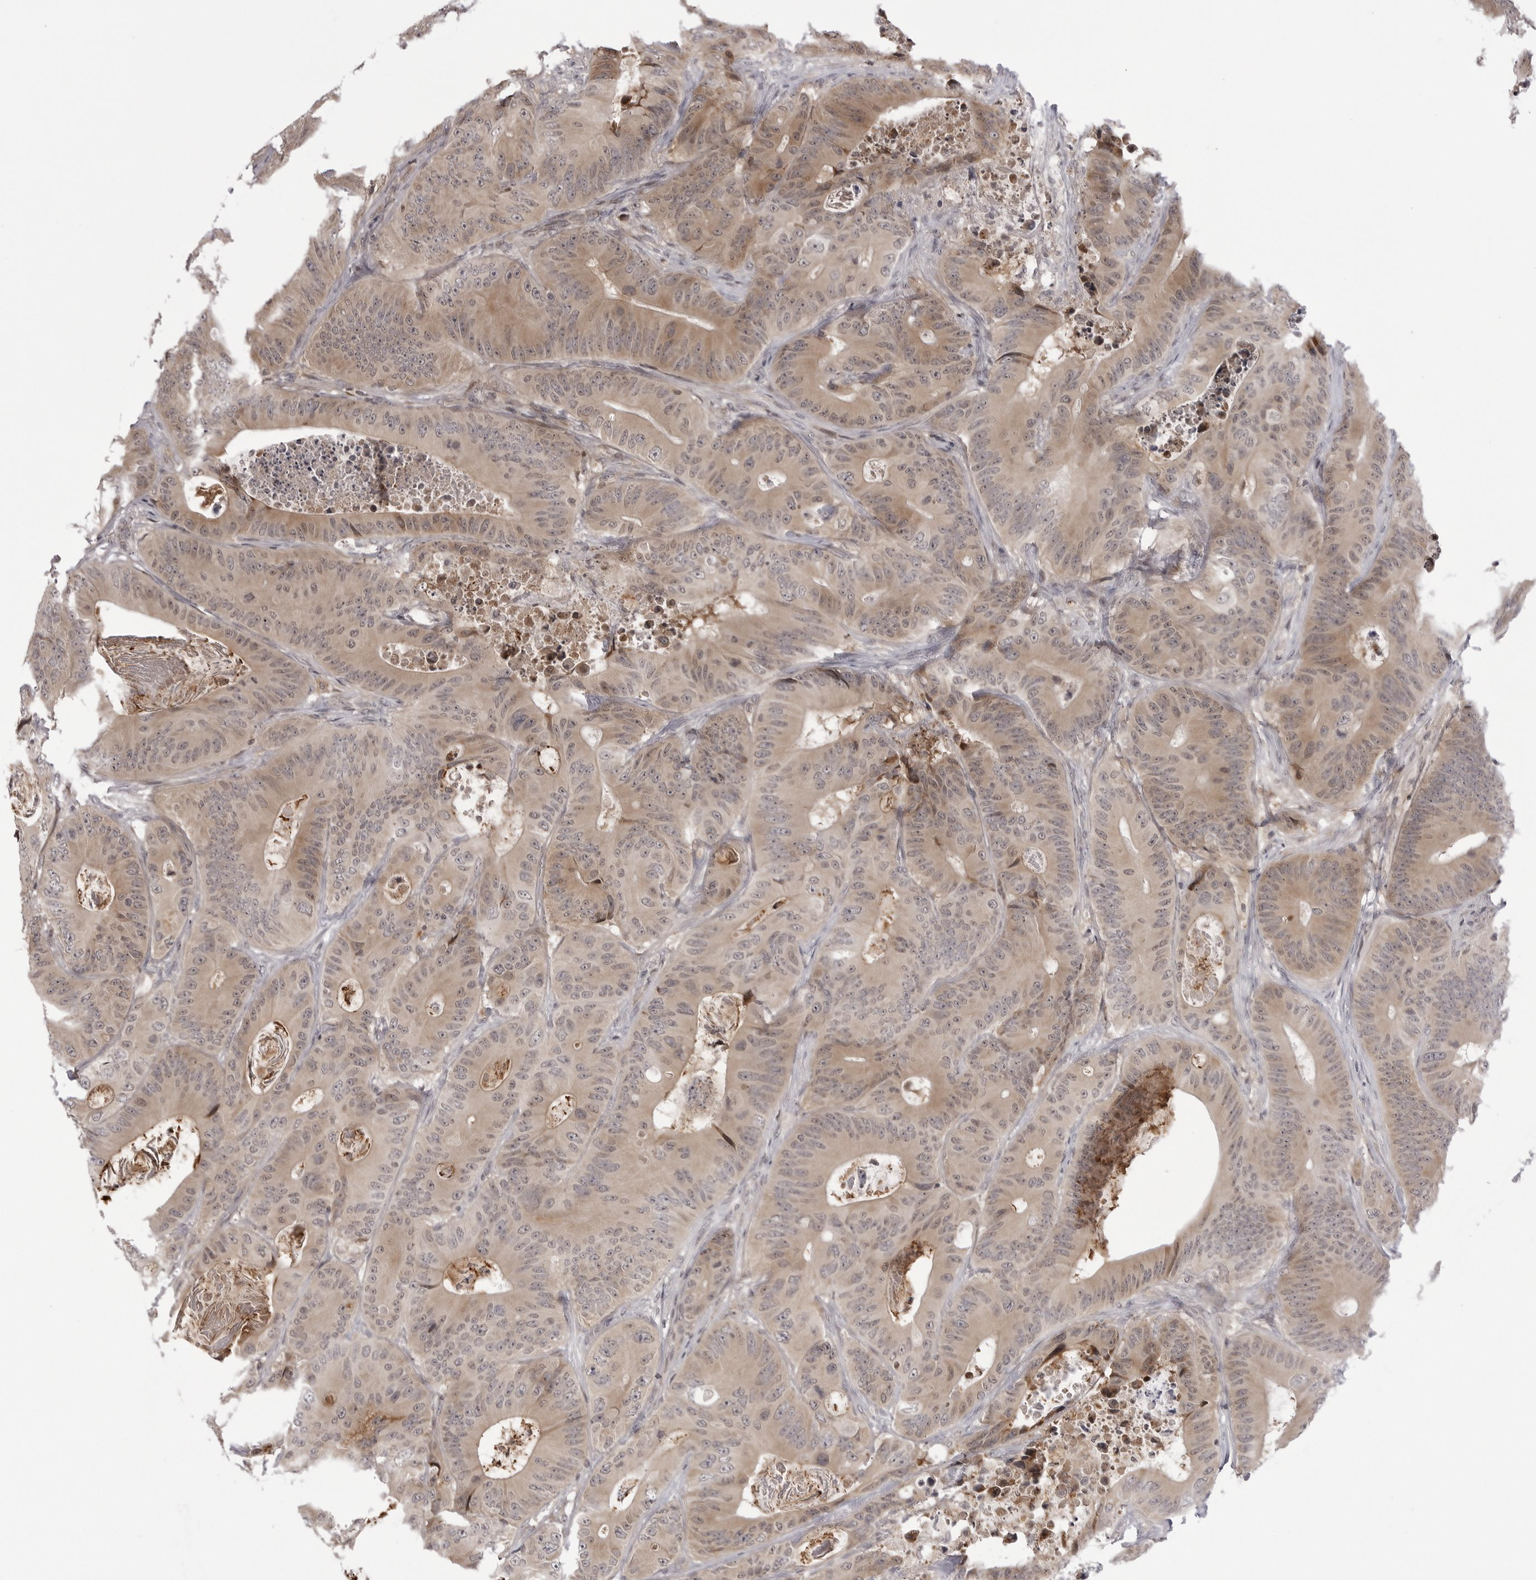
{"staining": {"intensity": "moderate", "quantity": ">75%", "location": "cytoplasmic/membranous"}, "tissue": "colorectal cancer", "cell_type": "Tumor cells", "image_type": "cancer", "snomed": [{"axis": "morphology", "description": "Adenocarcinoma, NOS"}, {"axis": "topography", "description": "Colon"}], "caption": "About >75% of tumor cells in human colorectal adenocarcinoma display moderate cytoplasmic/membranous protein staining as visualized by brown immunohistochemical staining.", "gene": "PTK2B", "patient": {"sex": "male", "age": 83}}